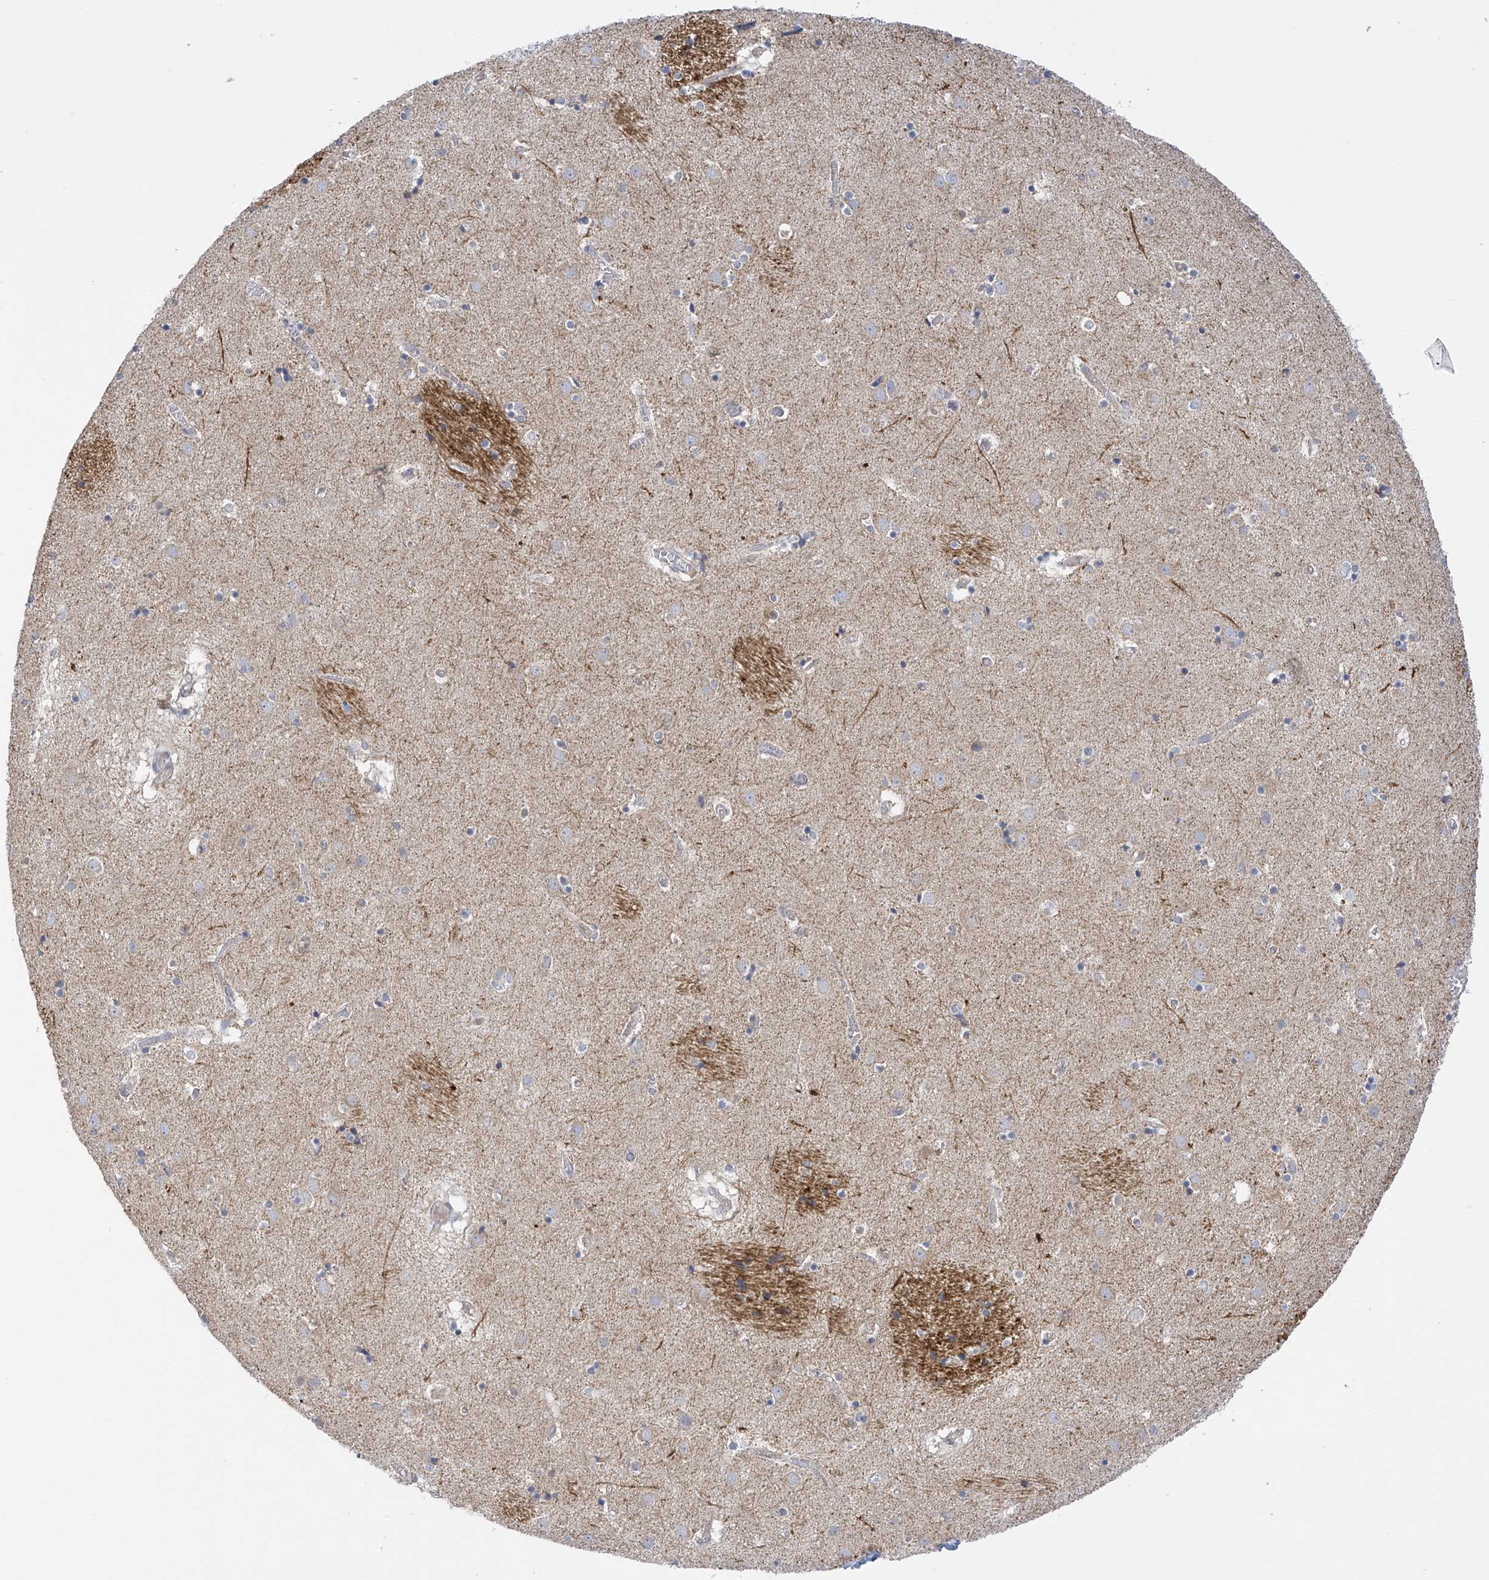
{"staining": {"intensity": "negative", "quantity": "none", "location": "none"}, "tissue": "caudate", "cell_type": "Glial cells", "image_type": "normal", "snomed": [{"axis": "morphology", "description": "Normal tissue, NOS"}, {"axis": "topography", "description": "Lateral ventricle wall"}], "caption": "This is a micrograph of immunohistochemistry staining of normal caudate, which shows no staining in glial cells.", "gene": "SLCO4A1", "patient": {"sex": "male", "age": 70}}